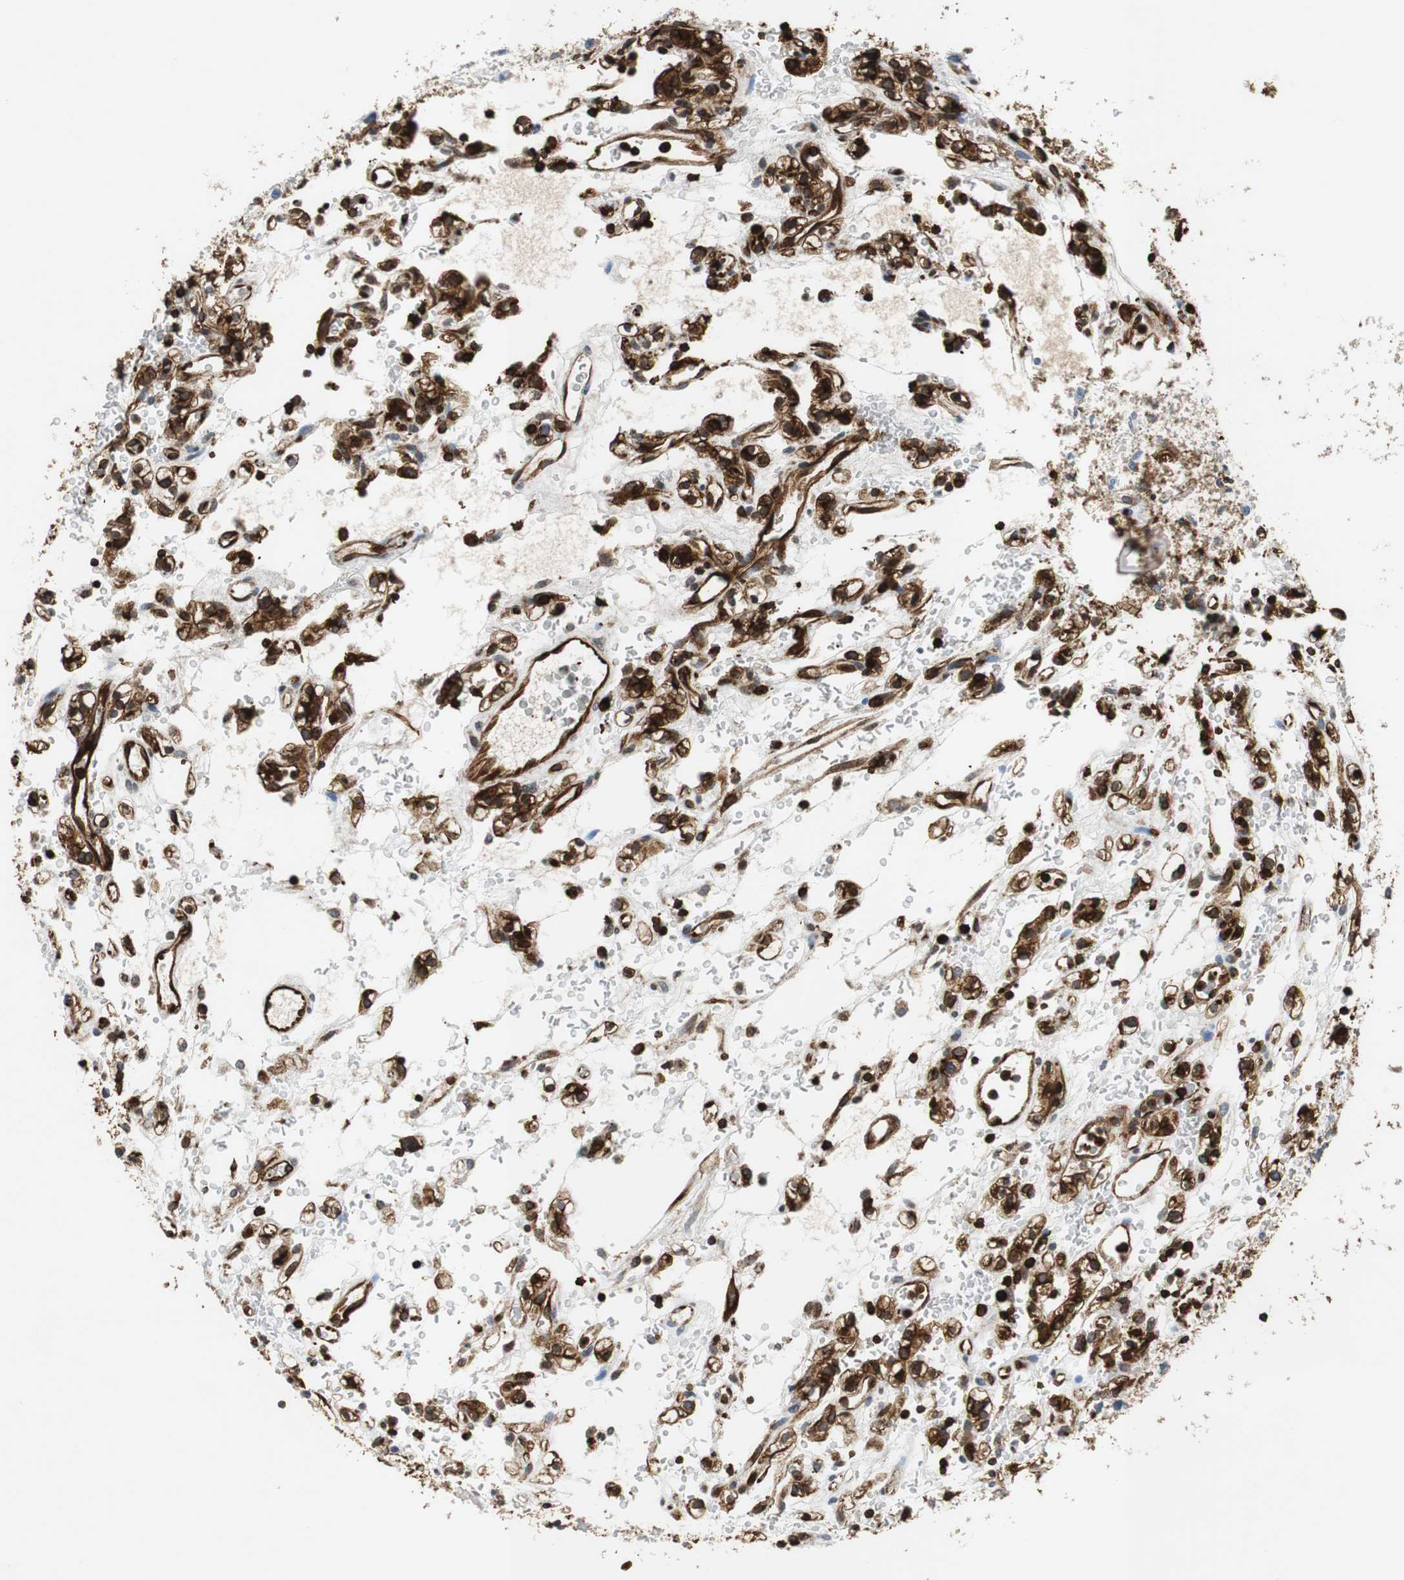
{"staining": {"intensity": "strong", "quantity": ">75%", "location": "cytoplasmic/membranous"}, "tissue": "renal cancer", "cell_type": "Tumor cells", "image_type": "cancer", "snomed": [{"axis": "morphology", "description": "Normal tissue, NOS"}, {"axis": "morphology", "description": "Adenocarcinoma, NOS"}, {"axis": "topography", "description": "Kidney"}], "caption": "IHC micrograph of neoplastic tissue: human adenocarcinoma (renal) stained using immunohistochemistry (IHC) exhibits high levels of strong protein expression localized specifically in the cytoplasmic/membranous of tumor cells, appearing as a cytoplasmic/membranous brown color.", "gene": "TUBA4A", "patient": {"sex": "female", "age": 72}}